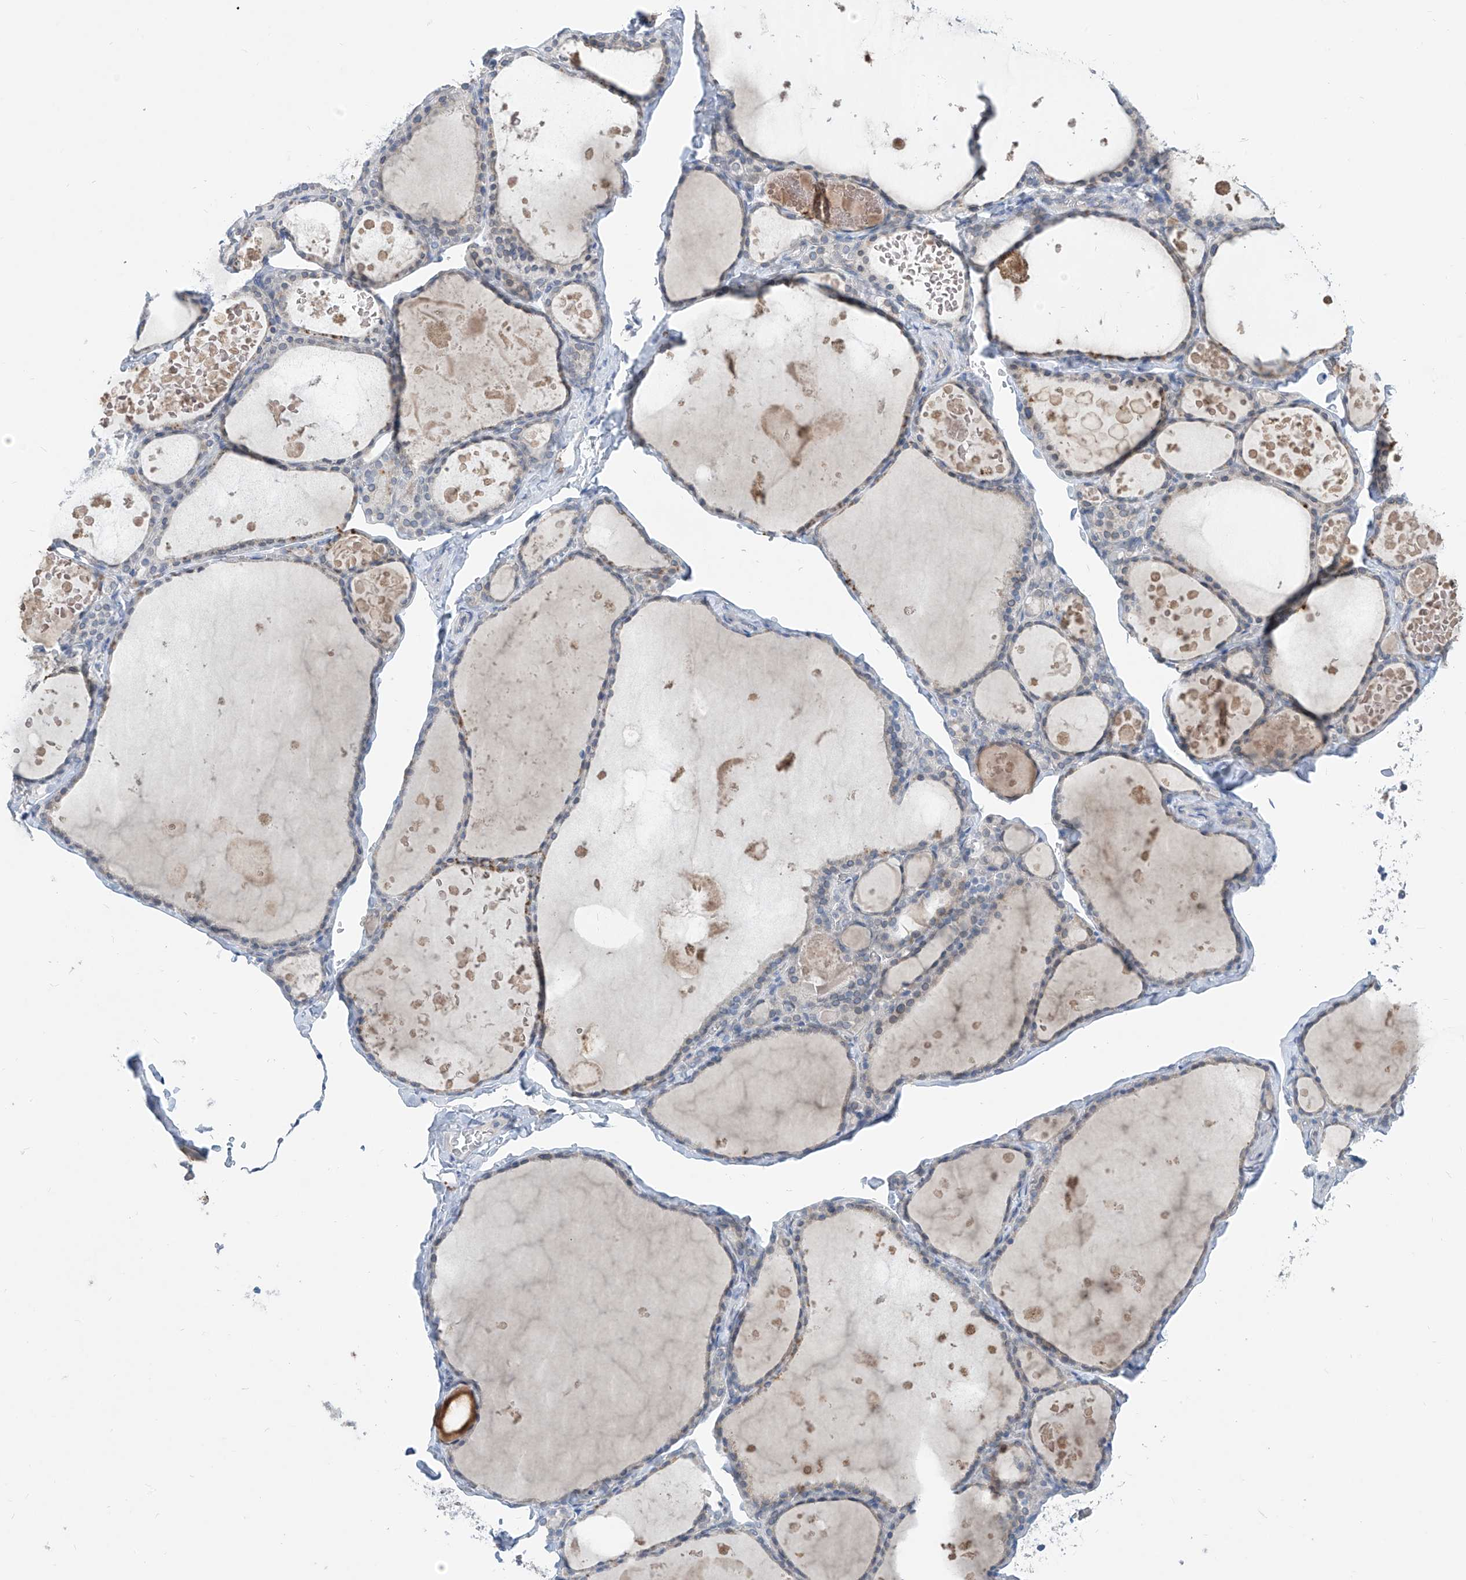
{"staining": {"intensity": "negative", "quantity": "none", "location": "none"}, "tissue": "thyroid gland", "cell_type": "Glandular cells", "image_type": "normal", "snomed": [{"axis": "morphology", "description": "Normal tissue, NOS"}, {"axis": "topography", "description": "Thyroid gland"}], "caption": "This image is of normal thyroid gland stained with immunohistochemistry (IHC) to label a protein in brown with the nuclei are counter-stained blue. There is no staining in glandular cells. (DAB IHC, high magnification).", "gene": "KRTAP25", "patient": {"sex": "male", "age": 56}}